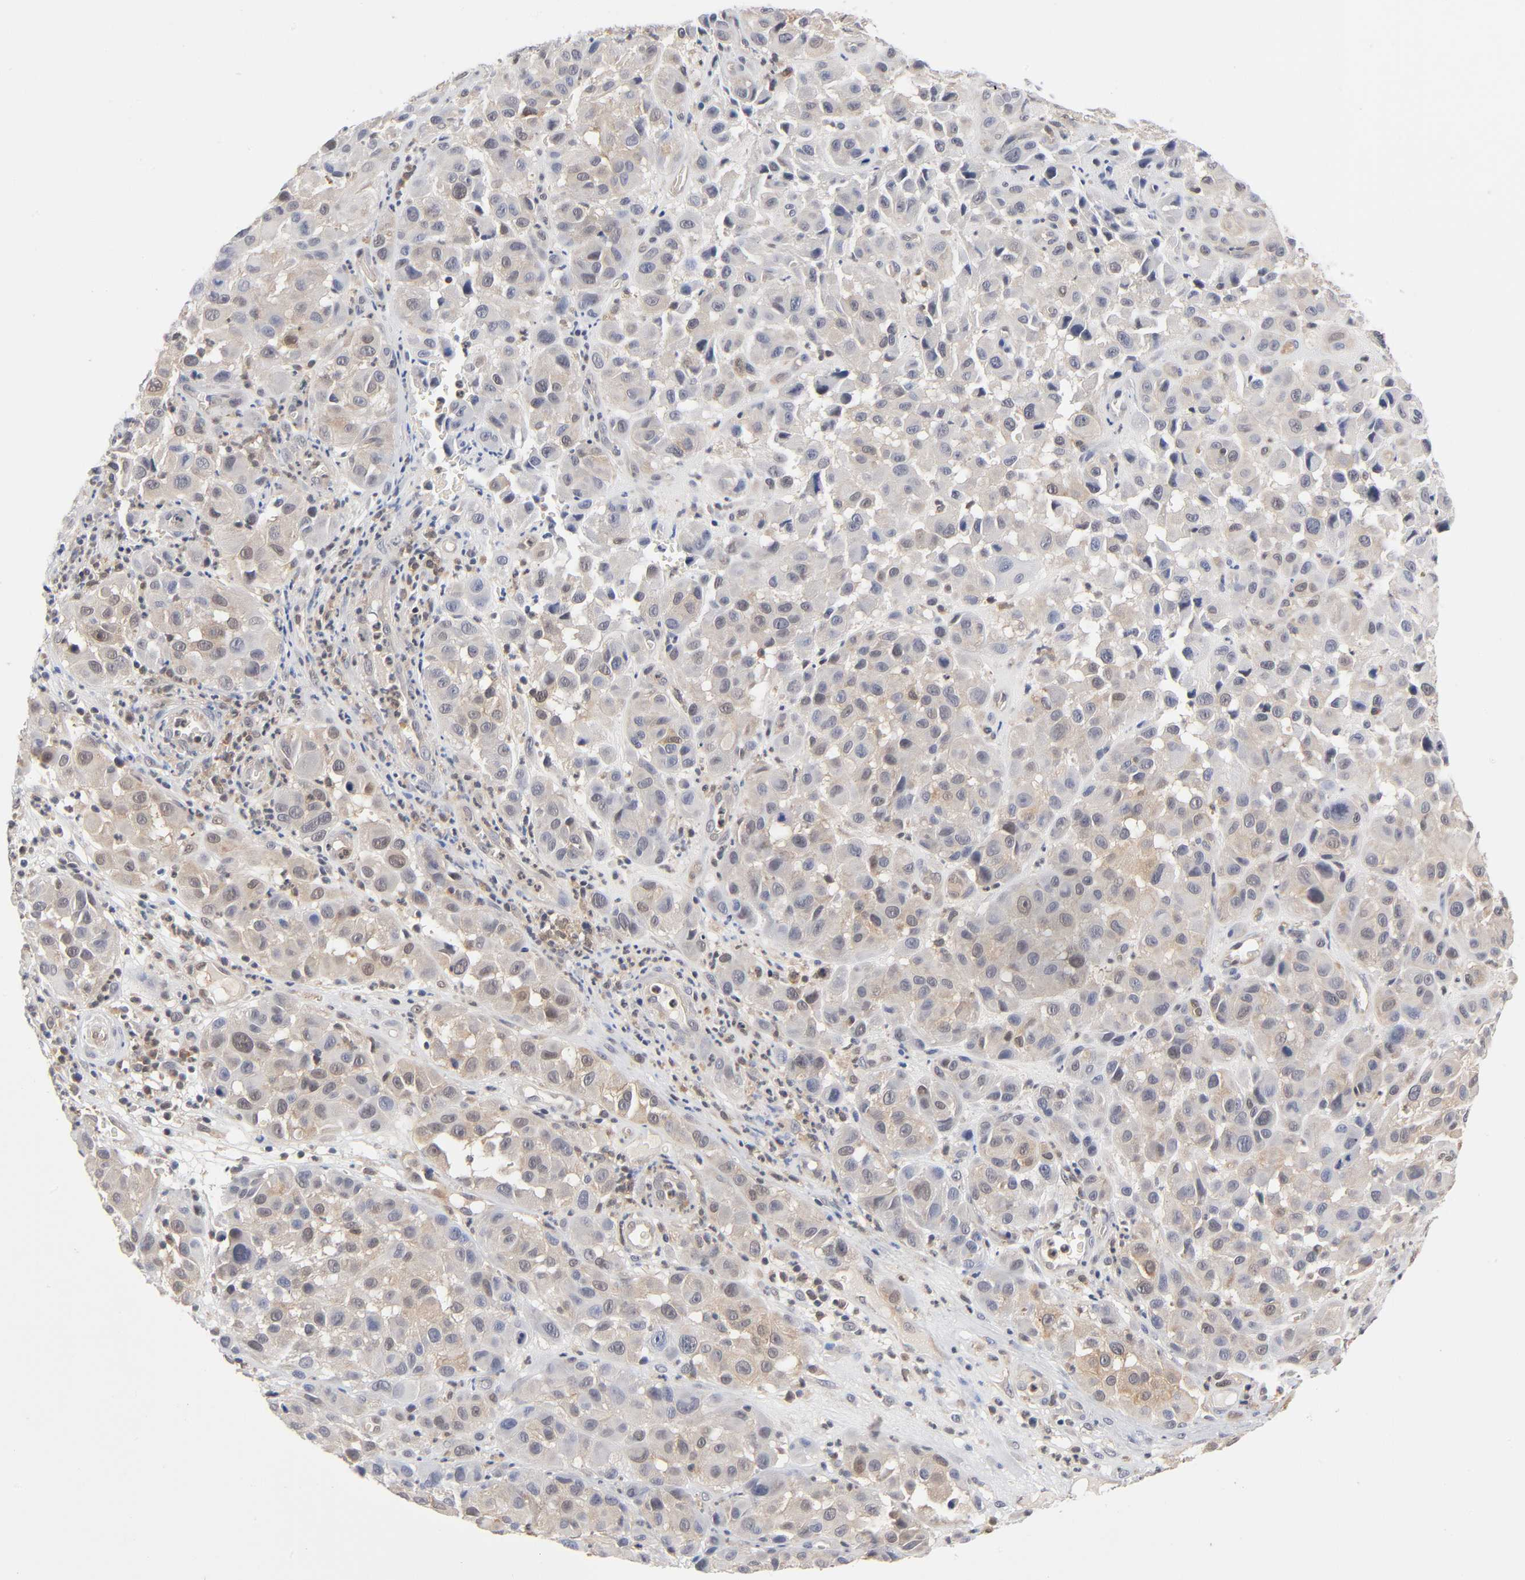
{"staining": {"intensity": "weak", "quantity": "<25%", "location": "cytoplasmic/membranous"}, "tissue": "melanoma", "cell_type": "Tumor cells", "image_type": "cancer", "snomed": [{"axis": "morphology", "description": "Malignant melanoma, NOS"}, {"axis": "topography", "description": "Skin"}], "caption": "An image of human melanoma is negative for staining in tumor cells.", "gene": "DFFB", "patient": {"sex": "female", "age": 21}}